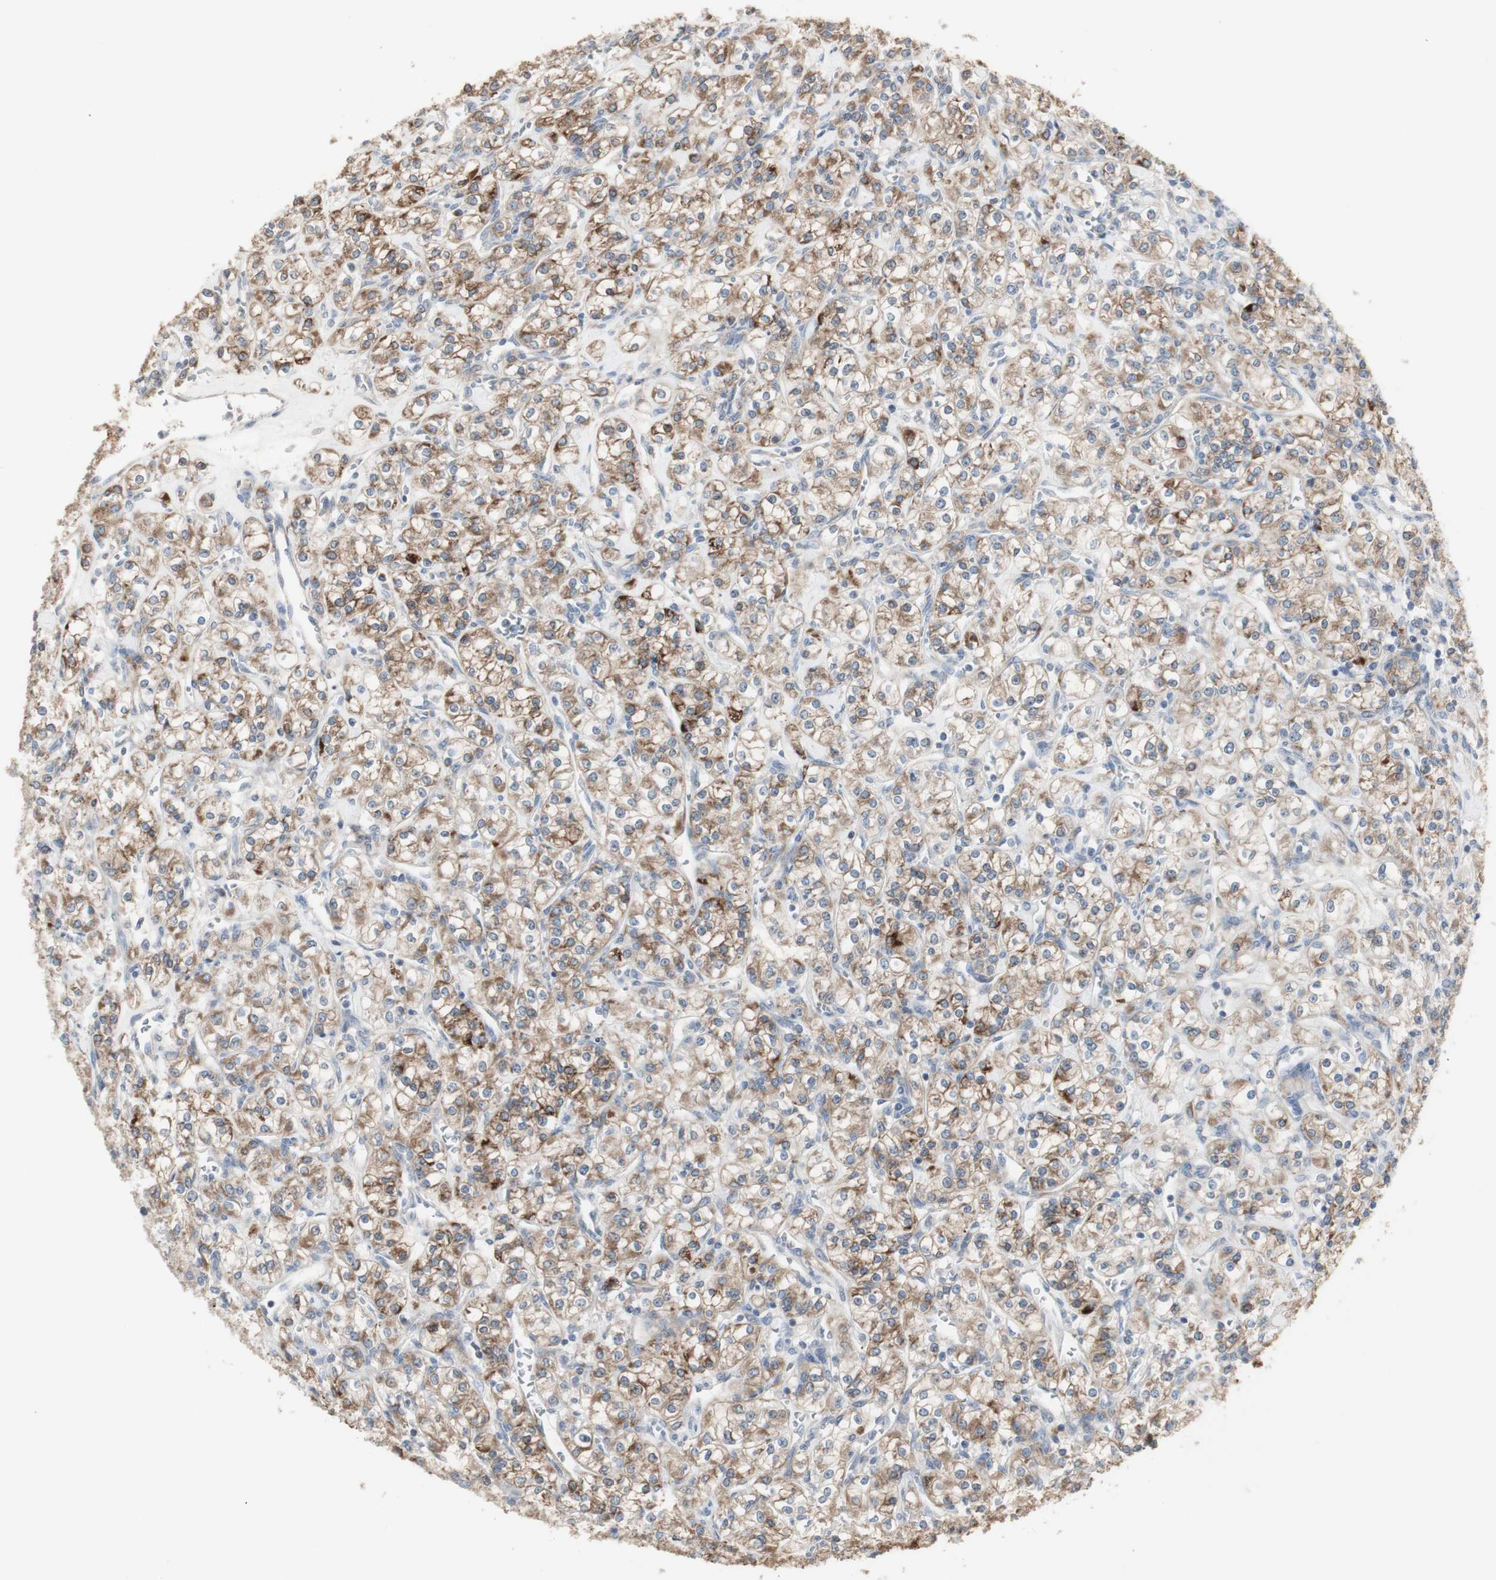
{"staining": {"intensity": "weak", "quantity": ">75%", "location": "cytoplasmic/membranous"}, "tissue": "renal cancer", "cell_type": "Tumor cells", "image_type": "cancer", "snomed": [{"axis": "morphology", "description": "Adenocarcinoma, NOS"}, {"axis": "topography", "description": "Kidney"}], "caption": "Weak cytoplasmic/membranous protein positivity is seen in approximately >75% of tumor cells in renal adenocarcinoma.", "gene": "C3orf52", "patient": {"sex": "male", "age": 77}}